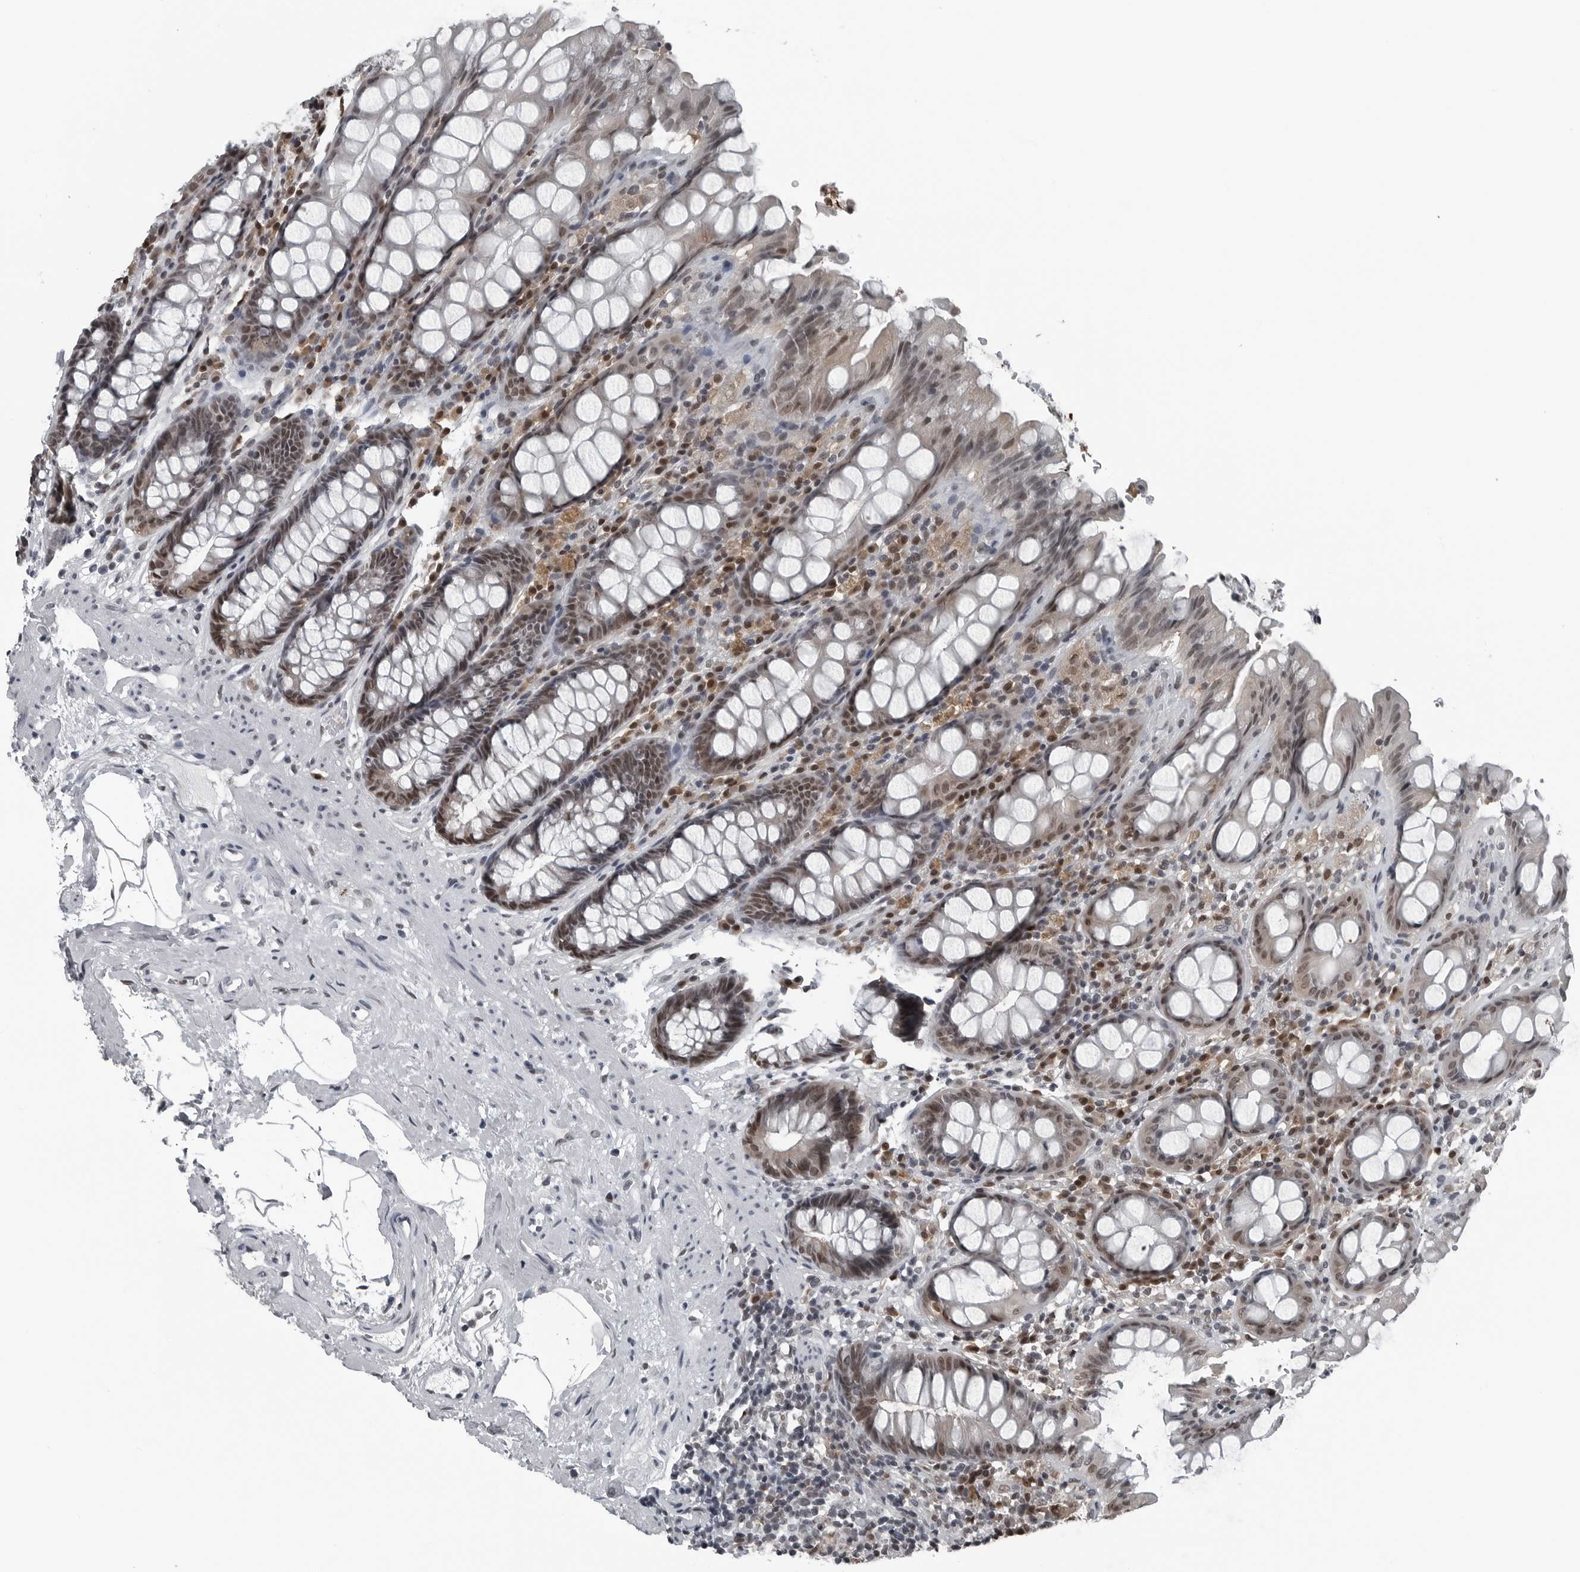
{"staining": {"intensity": "moderate", "quantity": "25%-75%", "location": "nuclear"}, "tissue": "rectum", "cell_type": "Glandular cells", "image_type": "normal", "snomed": [{"axis": "morphology", "description": "Normal tissue, NOS"}, {"axis": "topography", "description": "Rectum"}], "caption": "High-power microscopy captured an immunohistochemistry photomicrograph of benign rectum, revealing moderate nuclear positivity in approximately 25%-75% of glandular cells.", "gene": "AKR1A1", "patient": {"sex": "male", "age": 64}}